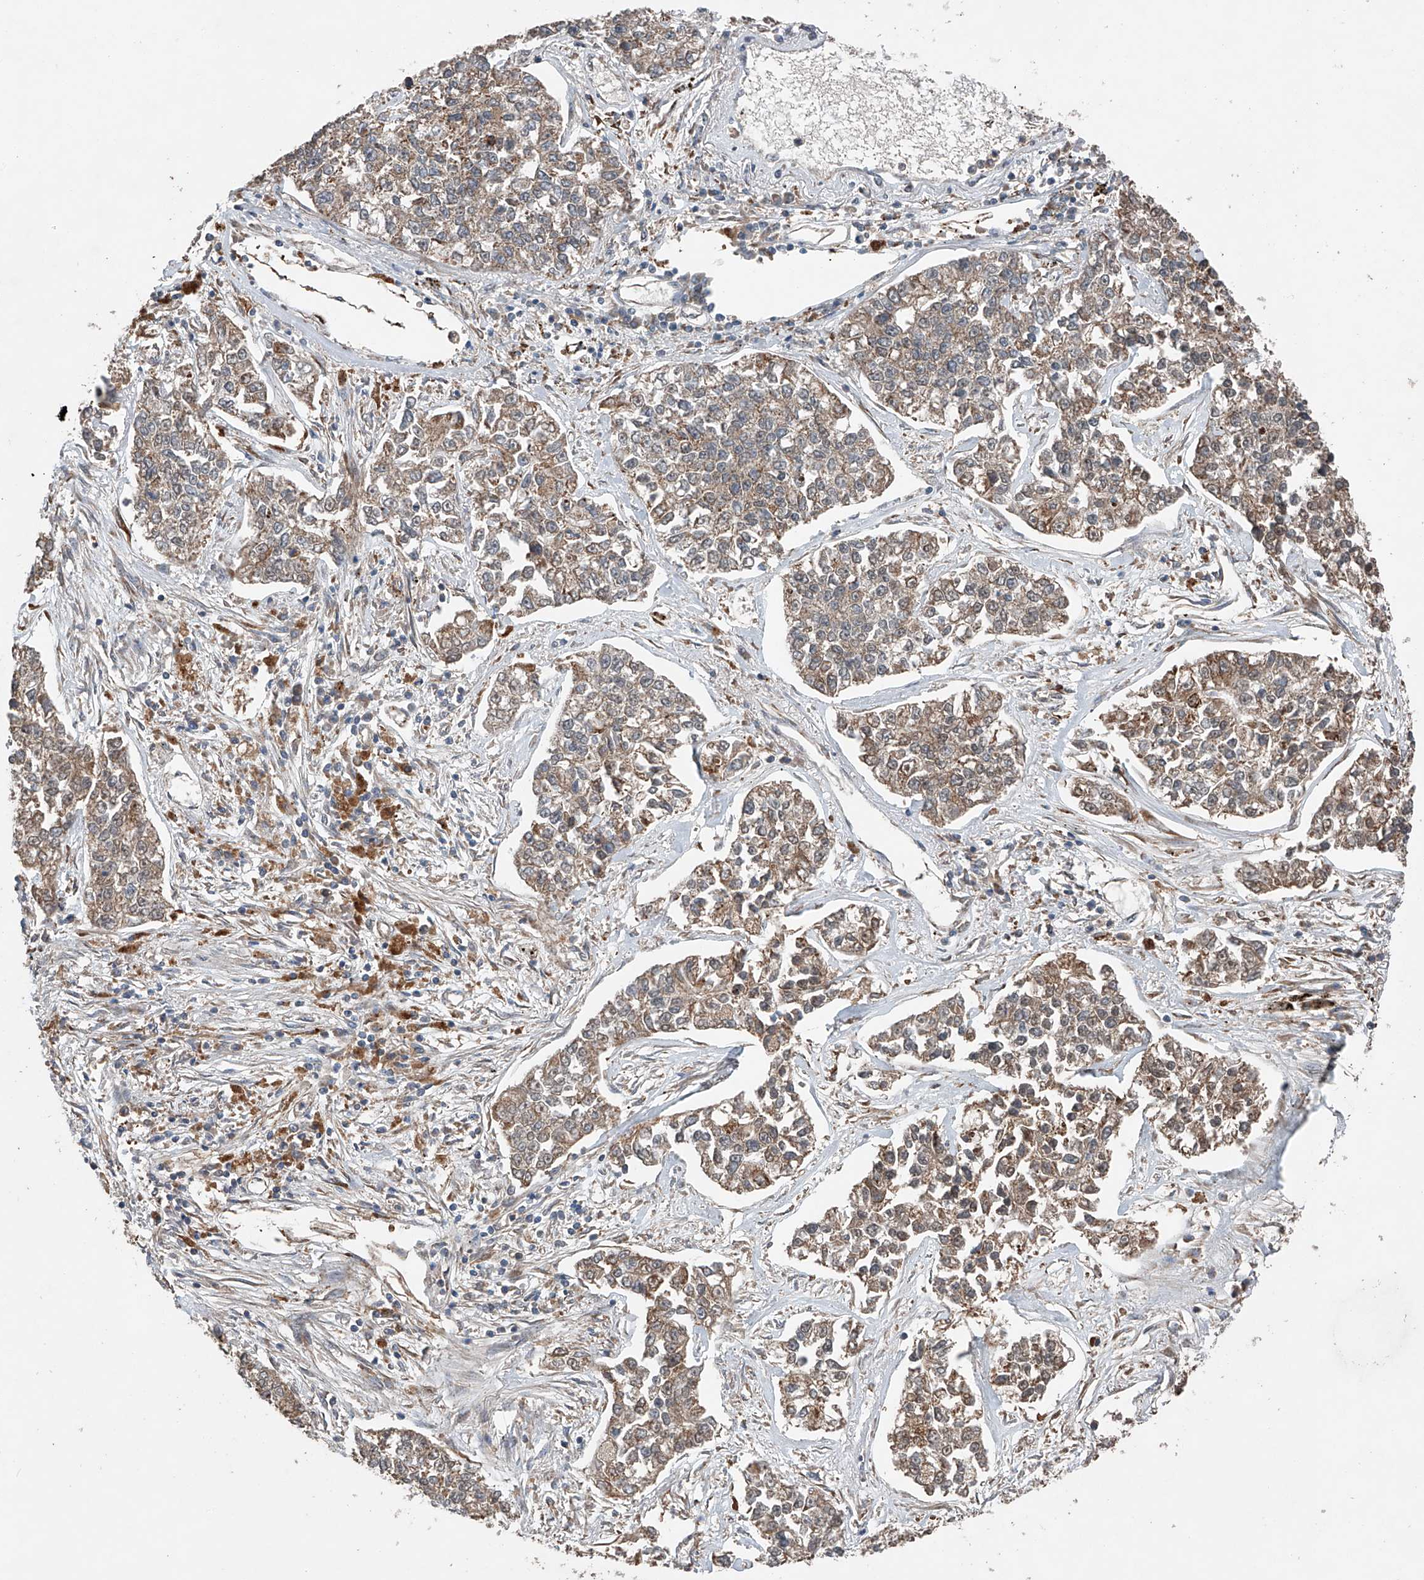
{"staining": {"intensity": "moderate", "quantity": ">75%", "location": "cytoplasmic/membranous"}, "tissue": "lung cancer", "cell_type": "Tumor cells", "image_type": "cancer", "snomed": [{"axis": "morphology", "description": "Adenocarcinoma, NOS"}, {"axis": "topography", "description": "Lung"}], "caption": "Immunohistochemistry of human lung adenocarcinoma demonstrates medium levels of moderate cytoplasmic/membranous expression in about >75% of tumor cells.", "gene": "AP4B1", "patient": {"sex": "male", "age": 49}}